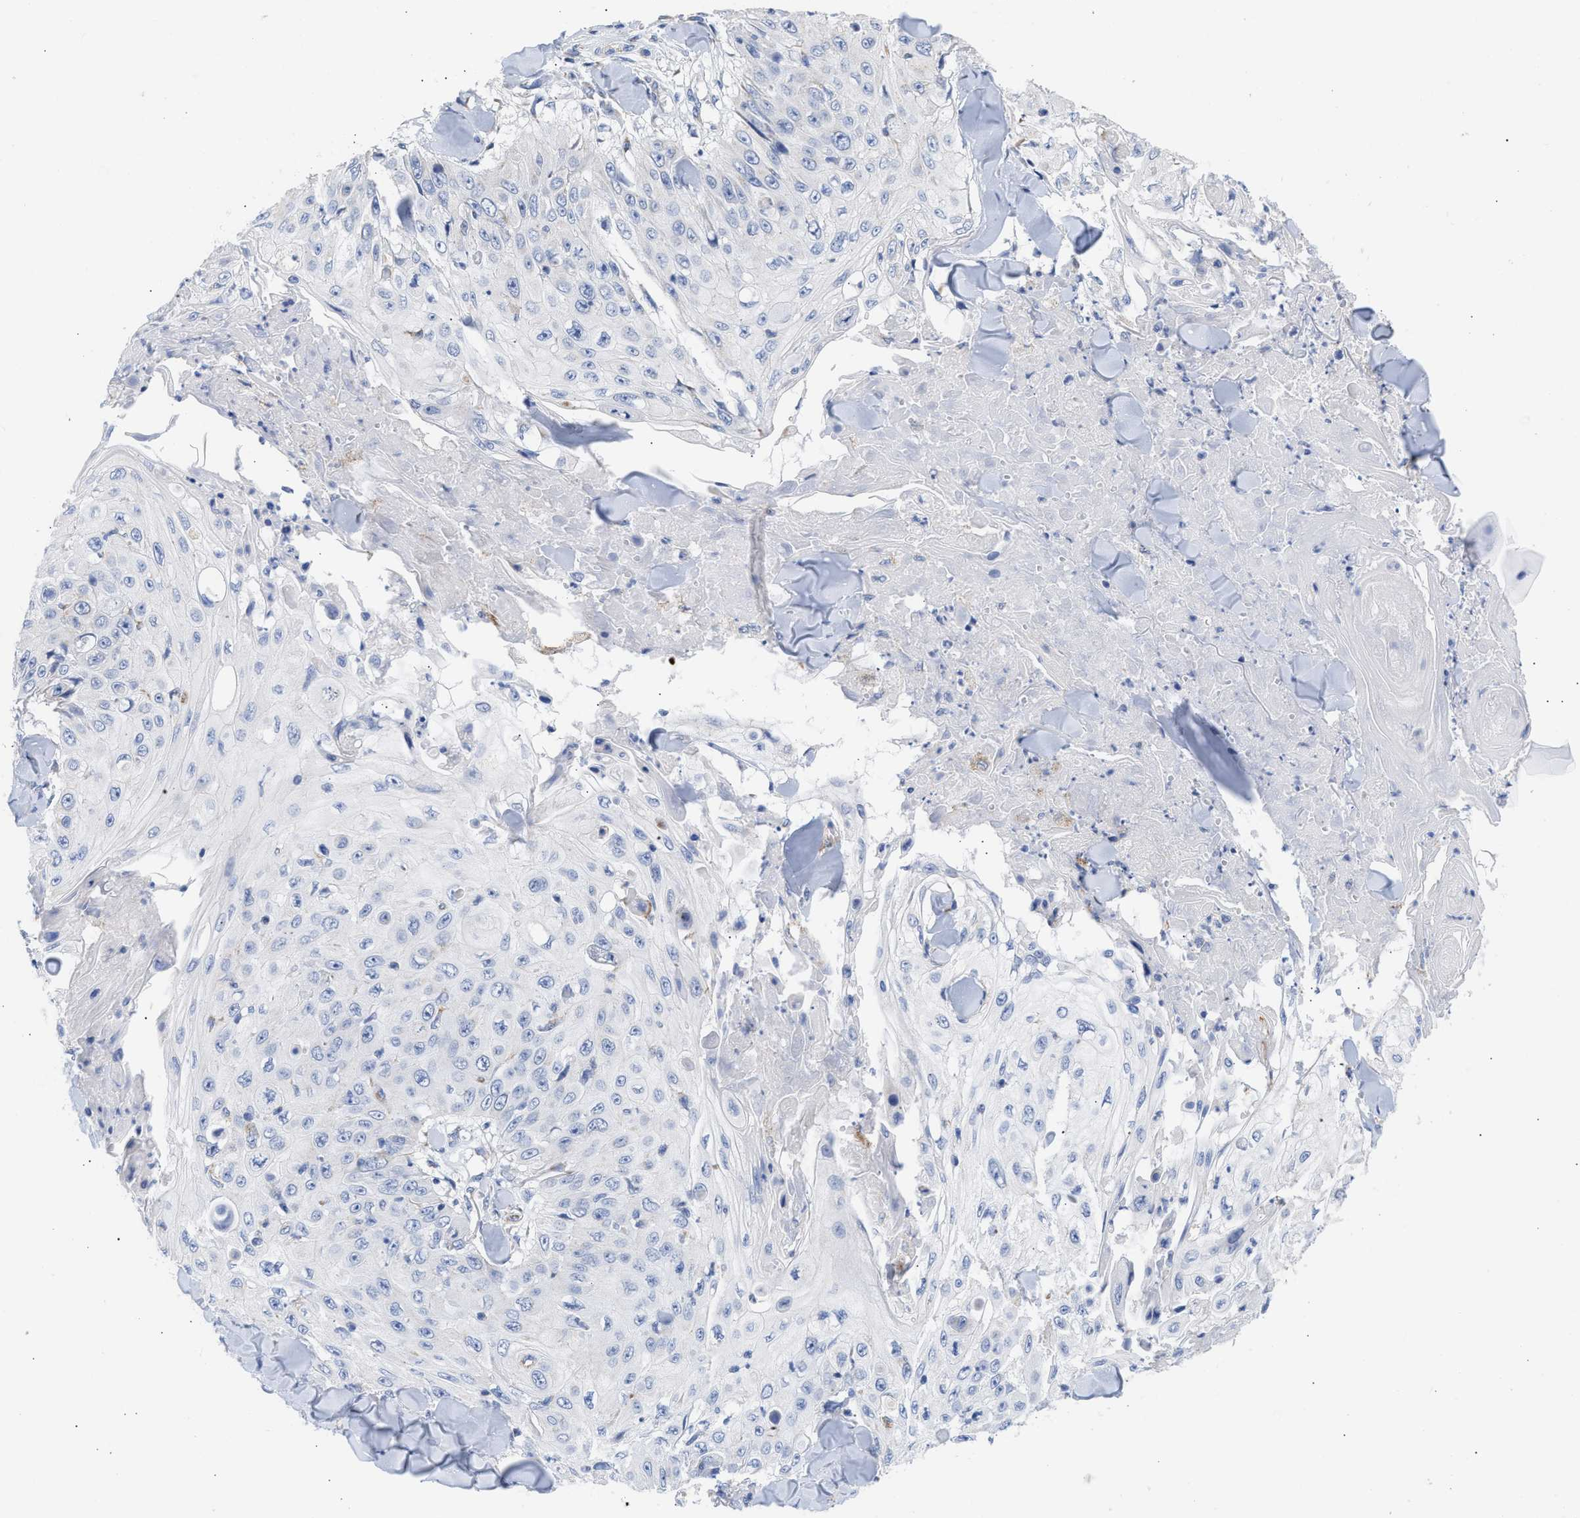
{"staining": {"intensity": "negative", "quantity": "none", "location": "none"}, "tissue": "skin cancer", "cell_type": "Tumor cells", "image_type": "cancer", "snomed": [{"axis": "morphology", "description": "Squamous cell carcinoma, NOS"}, {"axis": "topography", "description": "Skin"}], "caption": "Skin squamous cell carcinoma was stained to show a protein in brown. There is no significant expression in tumor cells.", "gene": "ACOT13", "patient": {"sex": "male", "age": 86}}